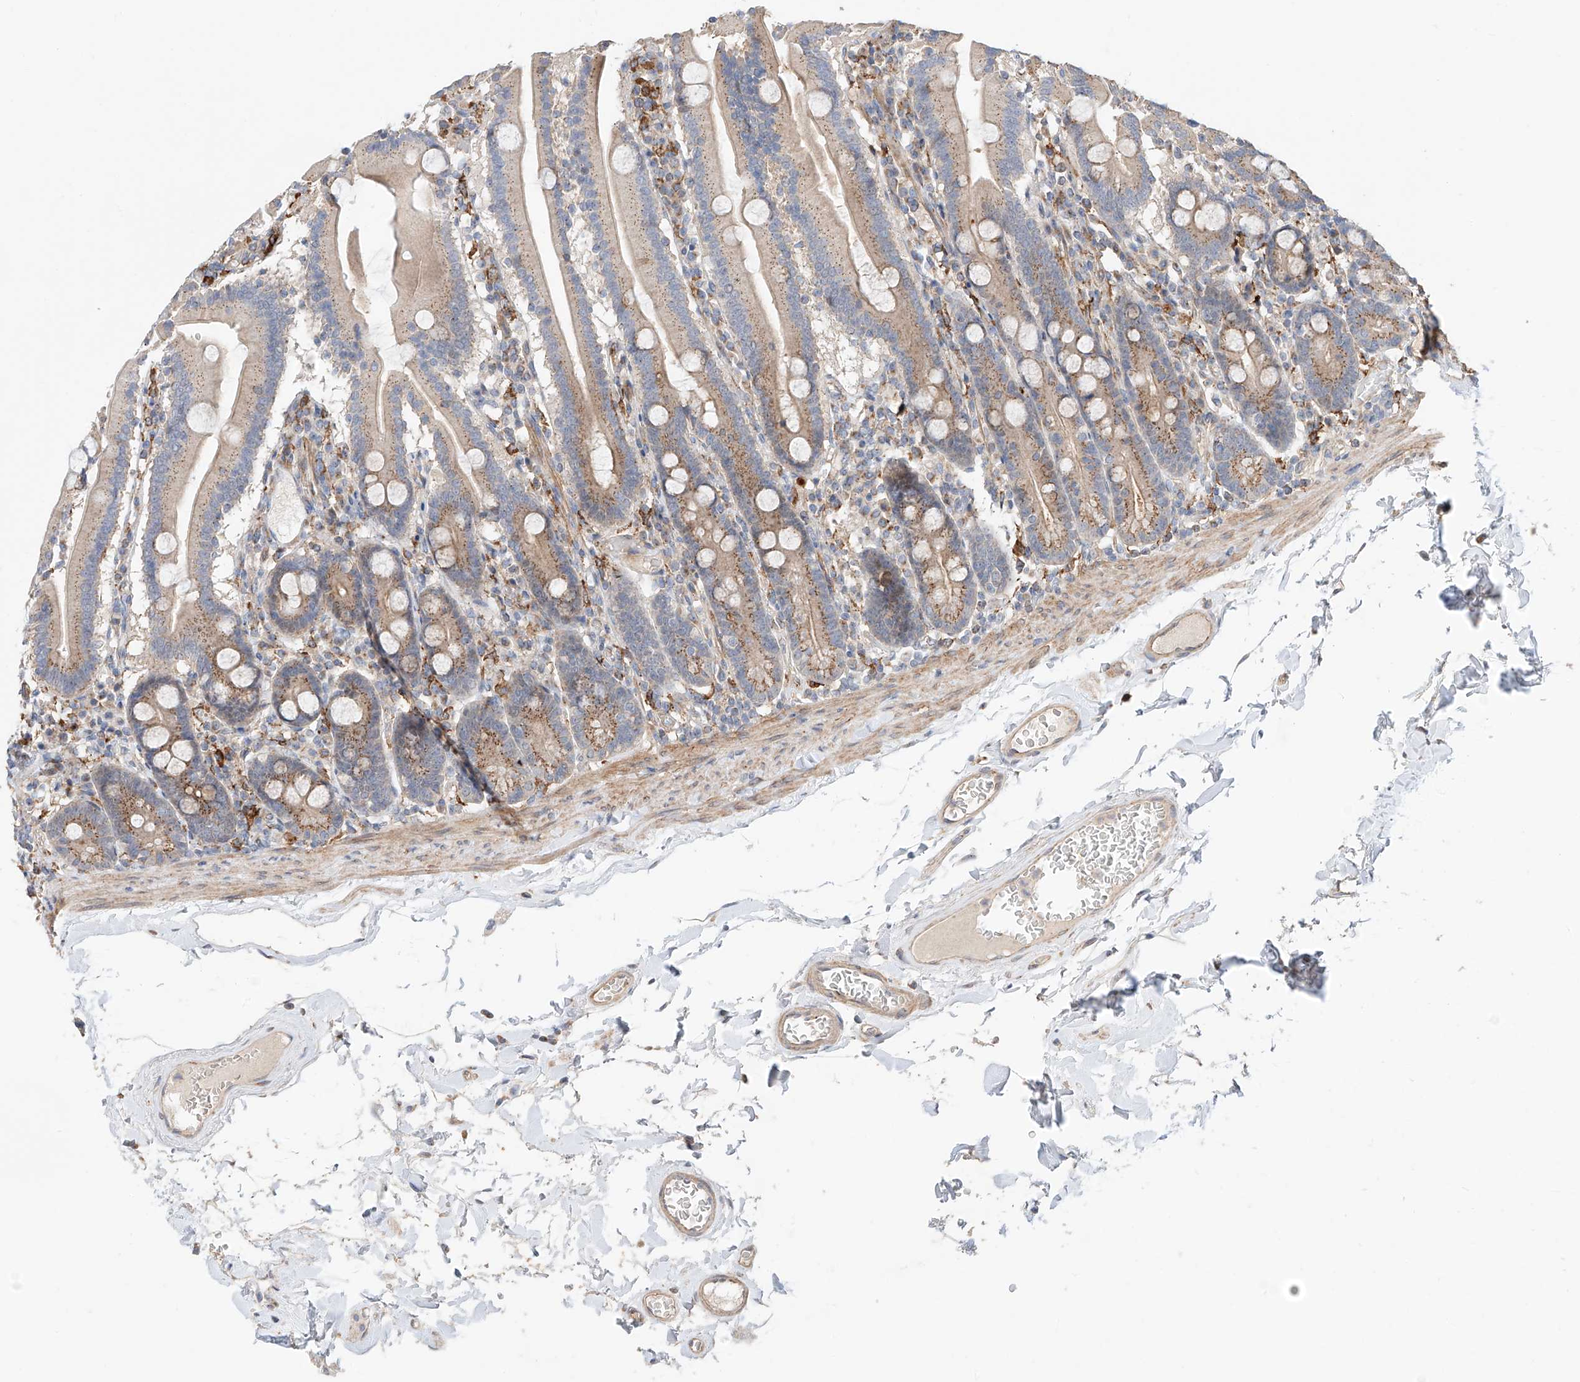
{"staining": {"intensity": "moderate", "quantity": ">75%", "location": "cytoplasmic/membranous"}, "tissue": "duodenum", "cell_type": "Glandular cells", "image_type": "normal", "snomed": [{"axis": "morphology", "description": "Normal tissue, NOS"}, {"axis": "topography", "description": "Duodenum"}], "caption": "Human duodenum stained with a brown dye exhibits moderate cytoplasmic/membranous positive expression in approximately >75% of glandular cells.", "gene": "MOSPD1", "patient": {"sex": "male", "age": 55}}